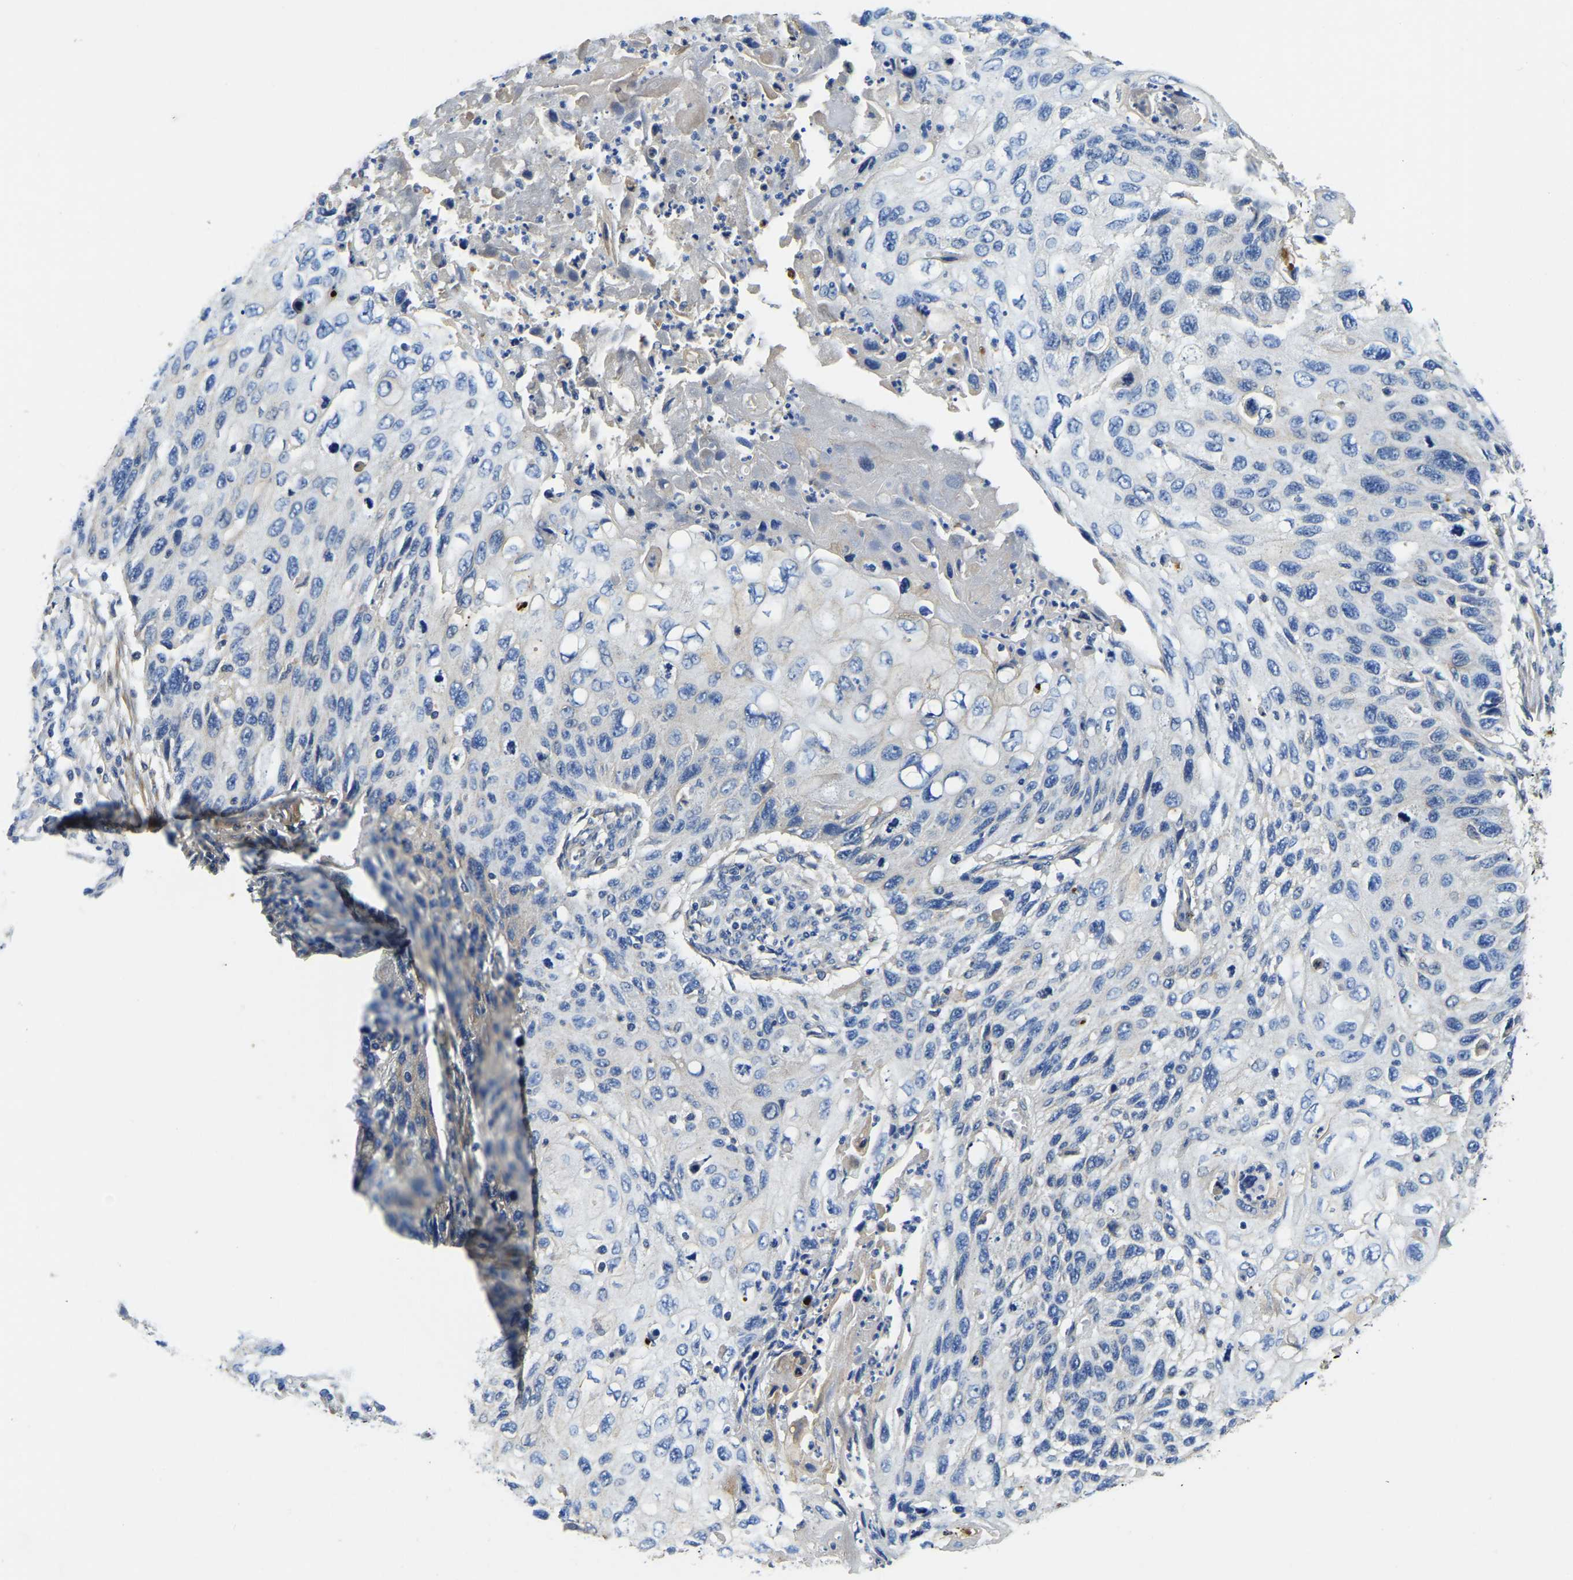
{"staining": {"intensity": "negative", "quantity": "none", "location": "none"}, "tissue": "cervical cancer", "cell_type": "Tumor cells", "image_type": "cancer", "snomed": [{"axis": "morphology", "description": "Squamous cell carcinoma, NOS"}, {"axis": "topography", "description": "Cervix"}], "caption": "Tumor cells show no significant expression in cervical squamous cell carcinoma.", "gene": "STAT2", "patient": {"sex": "female", "age": 70}}